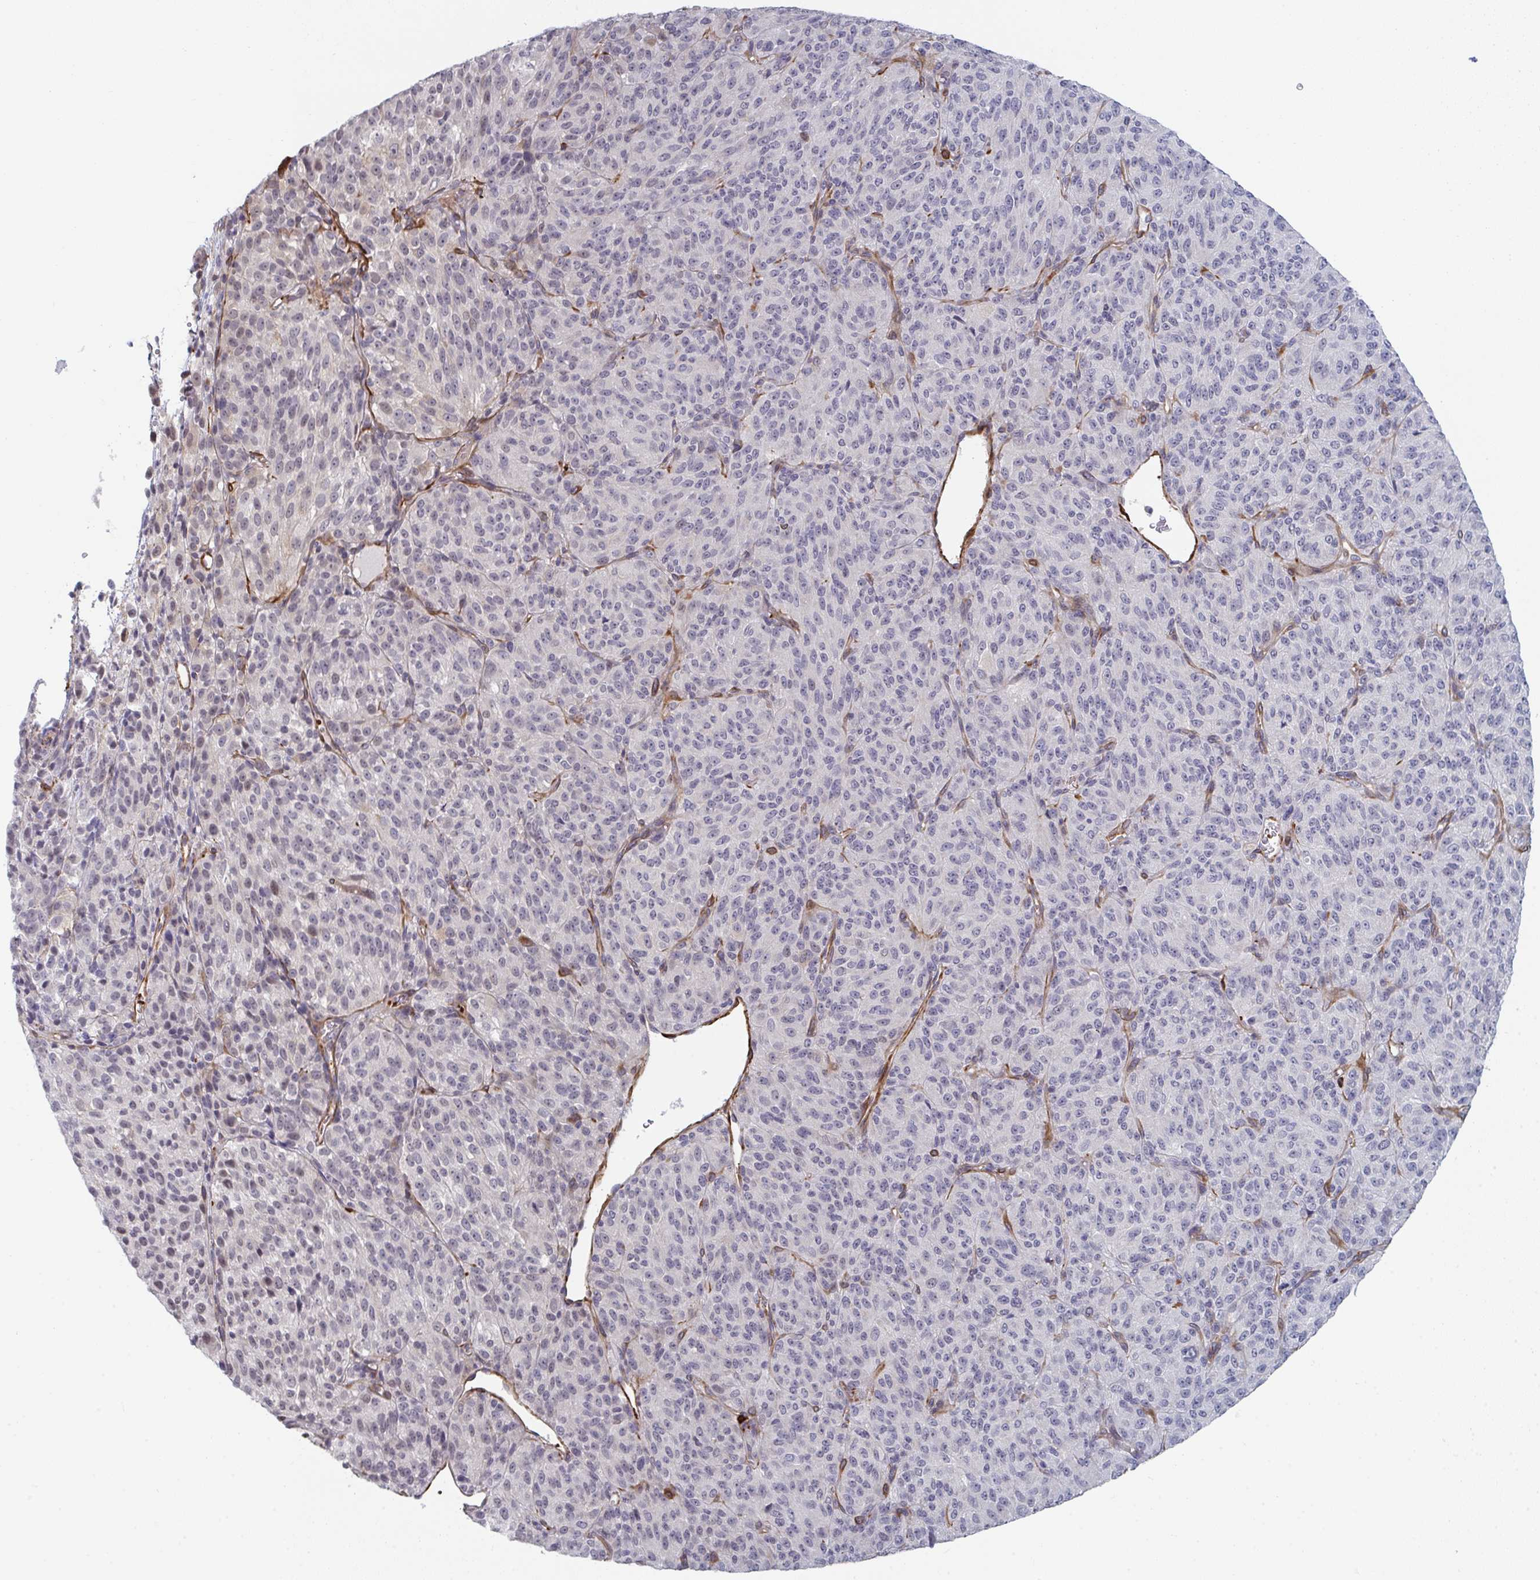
{"staining": {"intensity": "negative", "quantity": "none", "location": "none"}, "tissue": "melanoma", "cell_type": "Tumor cells", "image_type": "cancer", "snomed": [{"axis": "morphology", "description": "Malignant melanoma, Metastatic site"}, {"axis": "topography", "description": "Brain"}], "caption": "Immunohistochemistry (IHC) image of human melanoma stained for a protein (brown), which exhibits no positivity in tumor cells.", "gene": "NEURL4", "patient": {"sex": "female", "age": 56}}